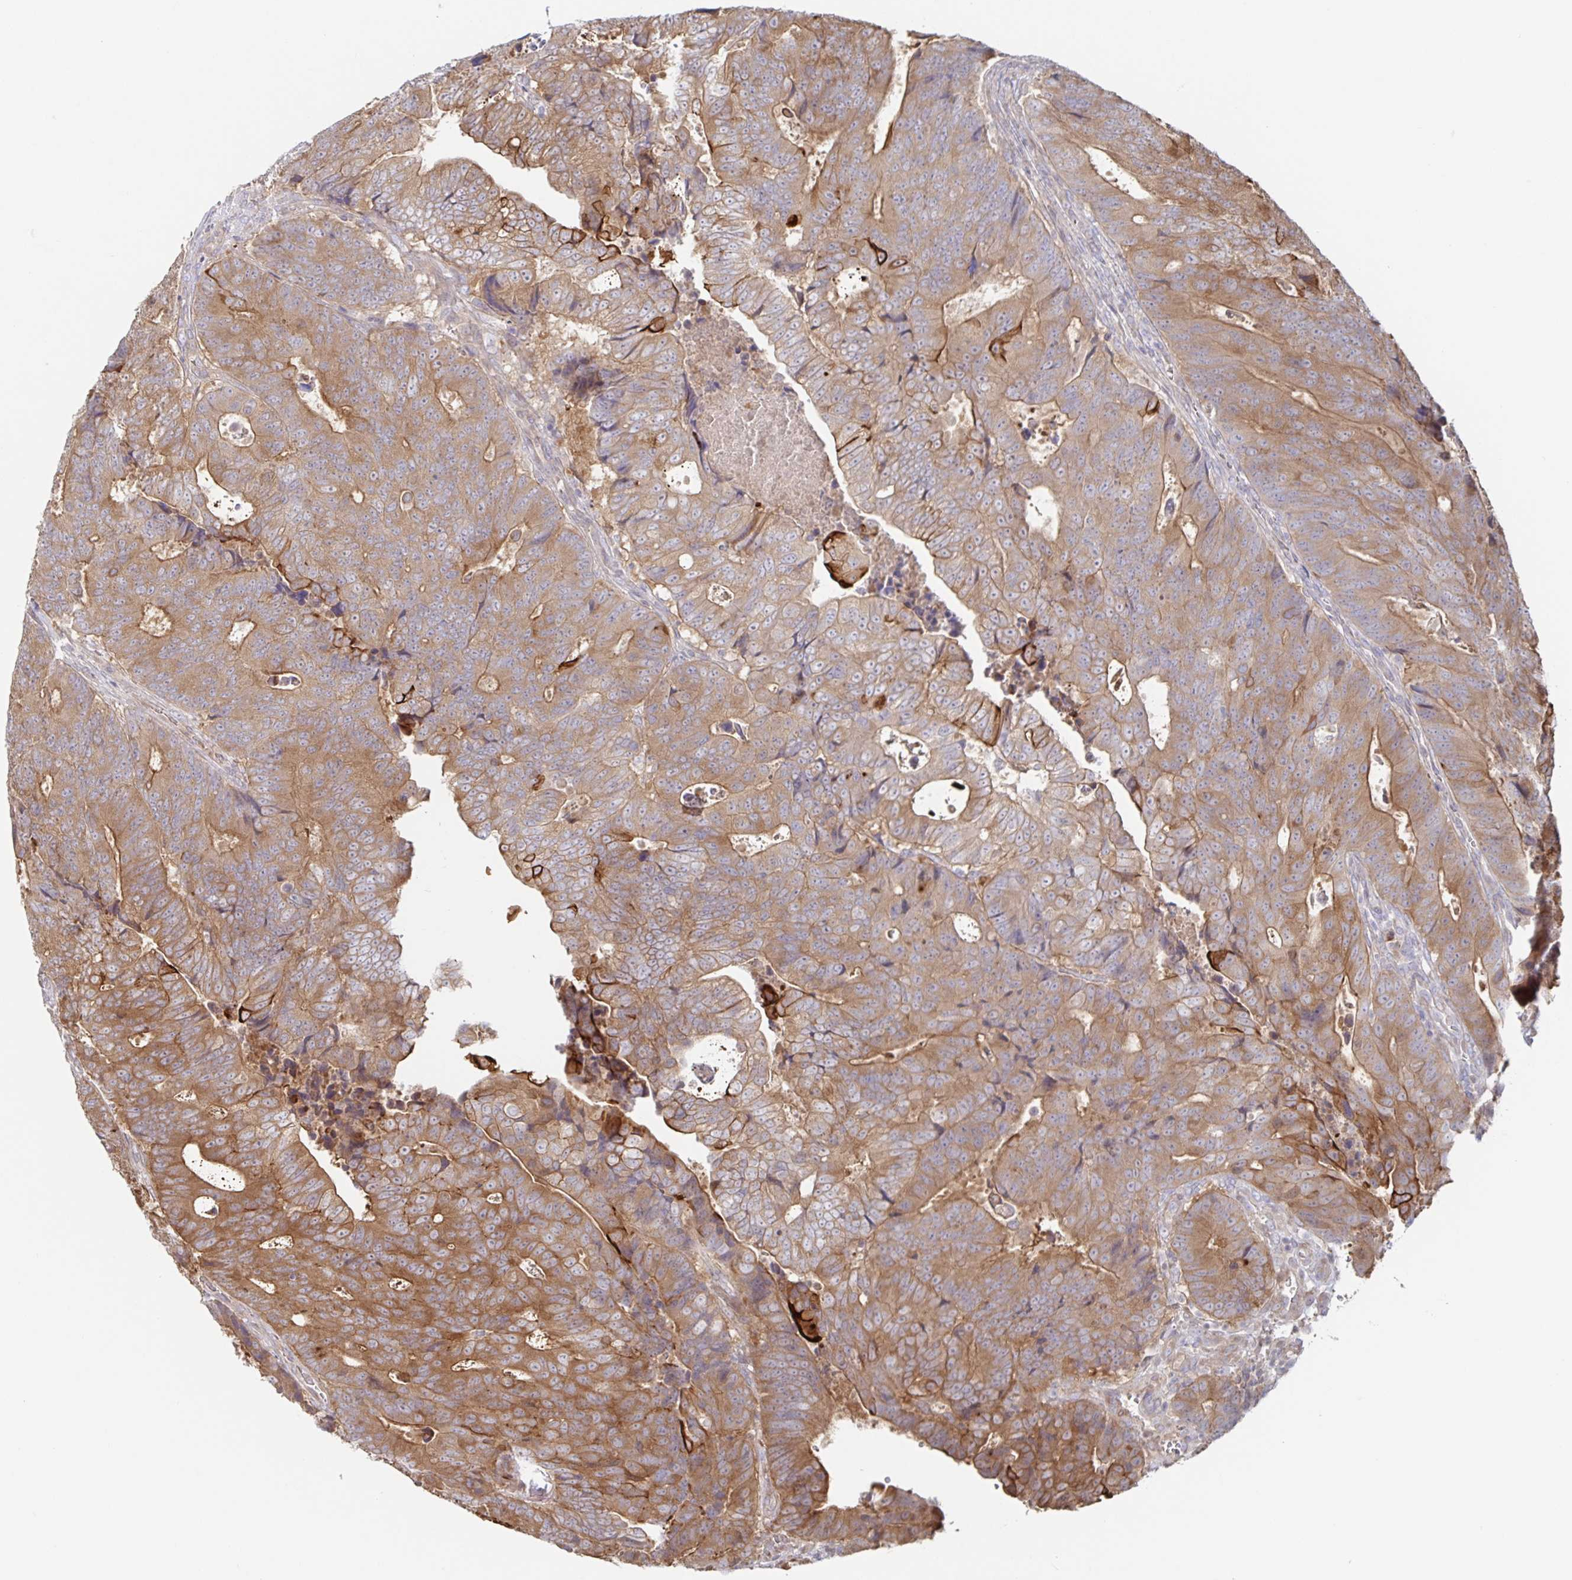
{"staining": {"intensity": "moderate", "quantity": ">75%", "location": "cytoplasmic/membranous"}, "tissue": "colorectal cancer", "cell_type": "Tumor cells", "image_type": "cancer", "snomed": [{"axis": "morphology", "description": "Adenocarcinoma, NOS"}, {"axis": "topography", "description": "Colon"}], "caption": "This image displays immunohistochemistry staining of human colorectal cancer (adenocarcinoma), with medium moderate cytoplasmic/membranous staining in about >75% of tumor cells.", "gene": "AACS", "patient": {"sex": "female", "age": 48}}